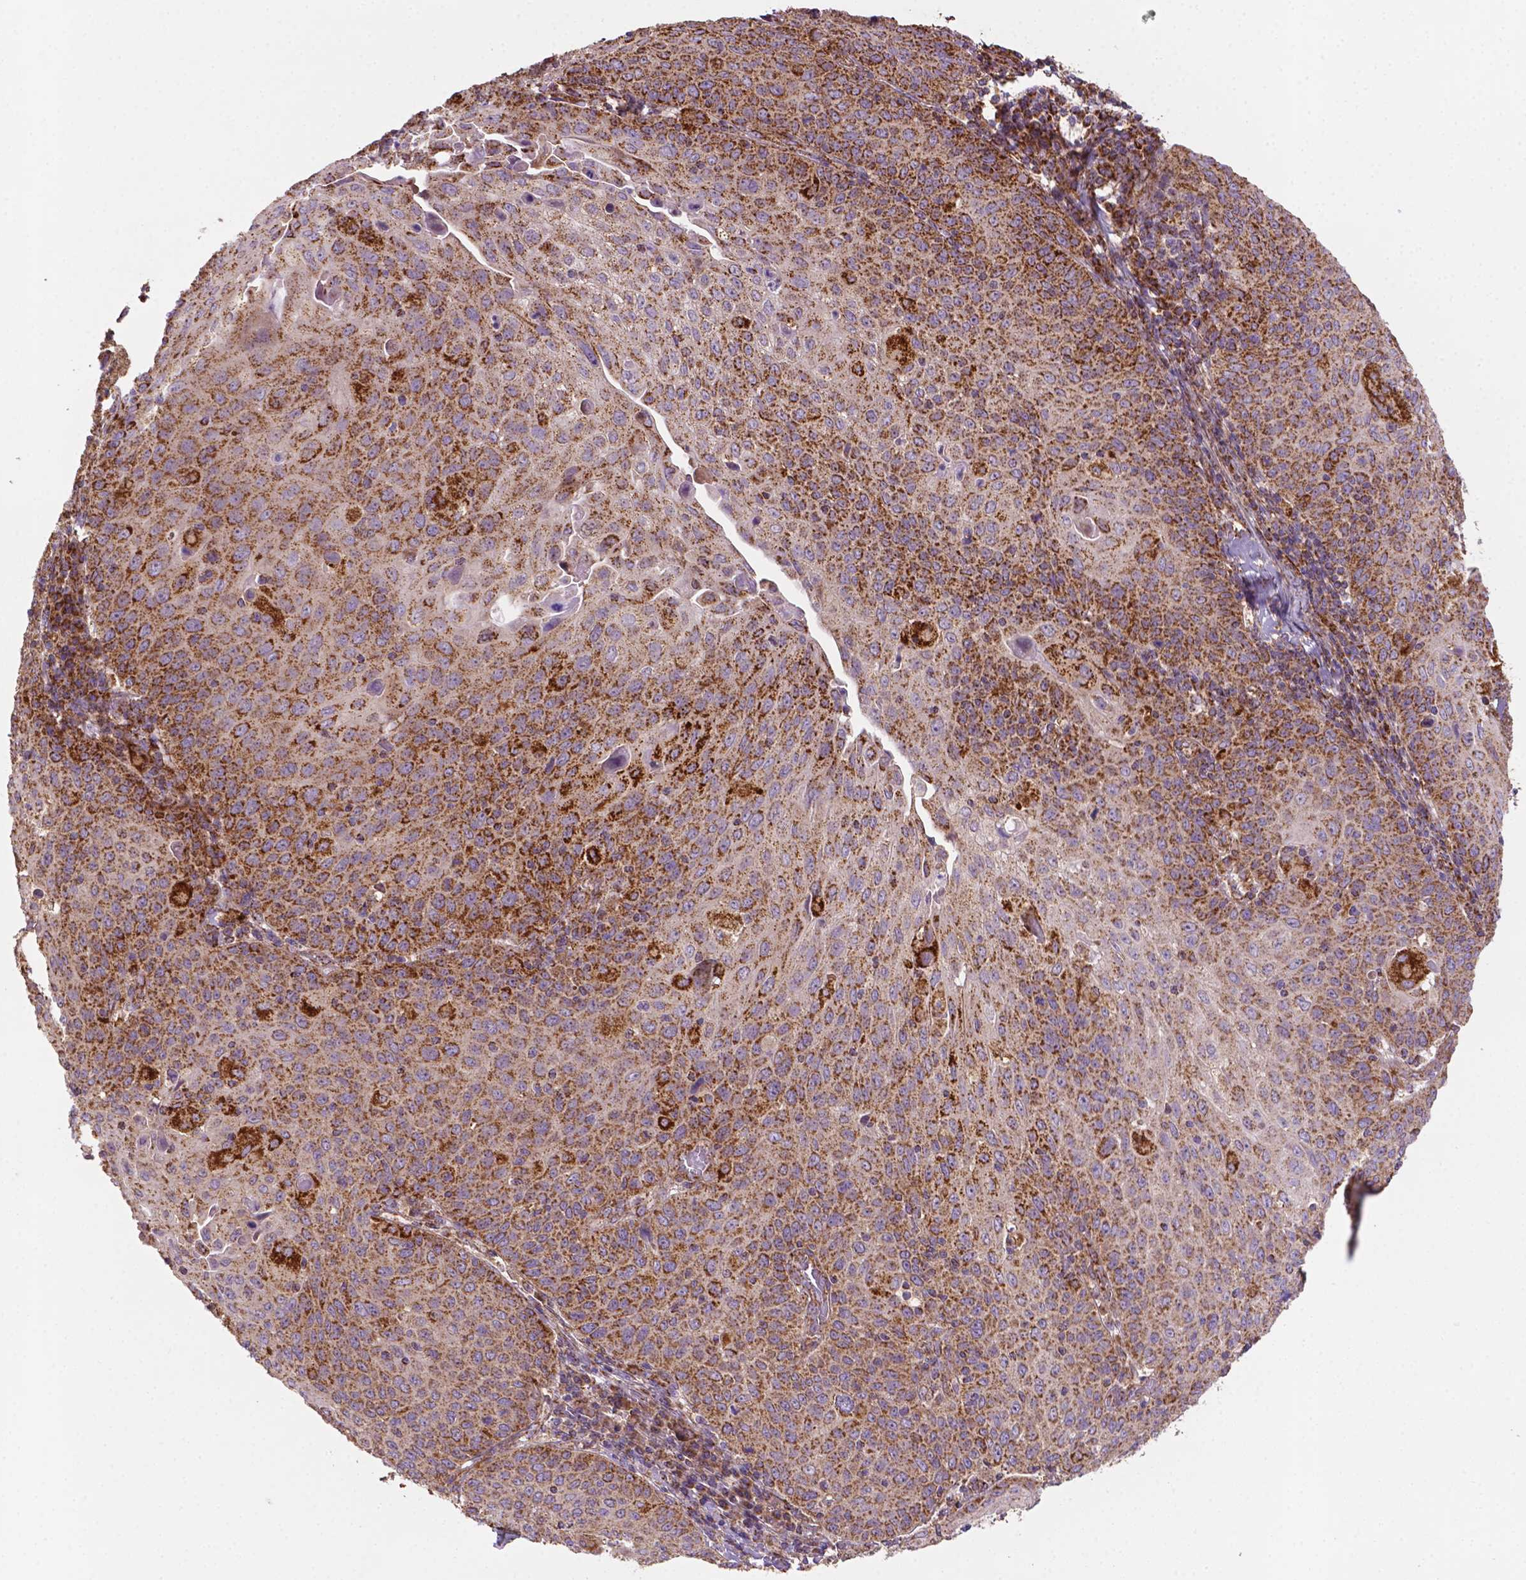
{"staining": {"intensity": "strong", "quantity": ">75%", "location": "cytoplasmic/membranous"}, "tissue": "cervical cancer", "cell_type": "Tumor cells", "image_type": "cancer", "snomed": [{"axis": "morphology", "description": "Squamous cell carcinoma, NOS"}, {"axis": "topography", "description": "Cervix"}], "caption": "Cervical squamous cell carcinoma stained with a brown dye demonstrates strong cytoplasmic/membranous positive positivity in approximately >75% of tumor cells.", "gene": "ILVBL", "patient": {"sex": "female", "age": 65}}